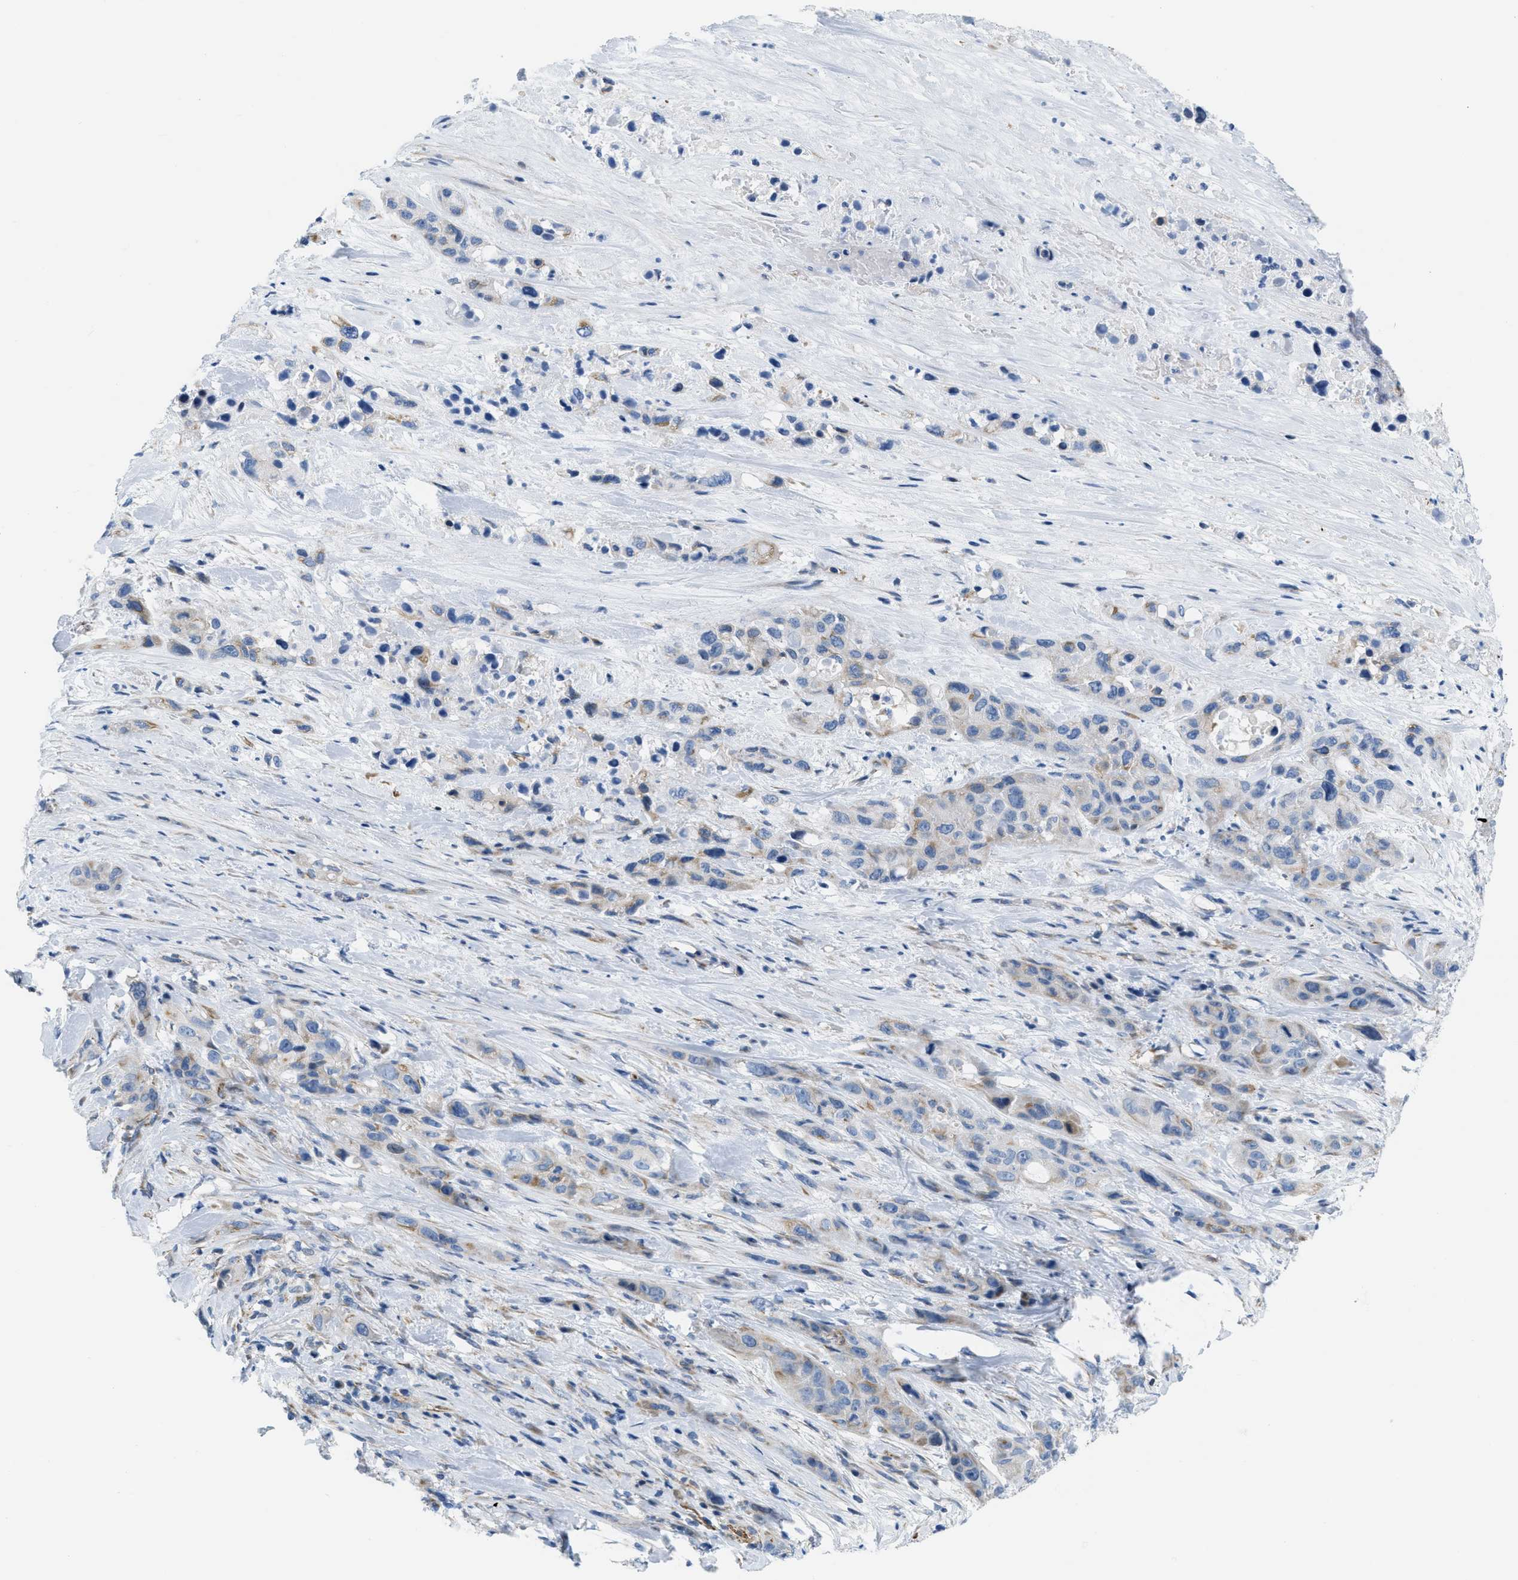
{"staining": {"intensity": "negative", "quantity": "none", "location": "none"}, "tissue": "pancreatic cancer", "cell_type": "Tumor cells", "image_type": "cancer", "snomed": [{"axis": "morphology", "description": "Adenocarcinoma, NOS"}, {"axis": "topography", "description": "Pancreas"}], "caption": "This is a photomicrograph of immunohistochemistry (IHC) staining of adenocarcinoma (pancreatic), which shows no positivity in tumor cells.", "gene": "SLC12A1", "patient": {"sex": "male", "age": 53}}